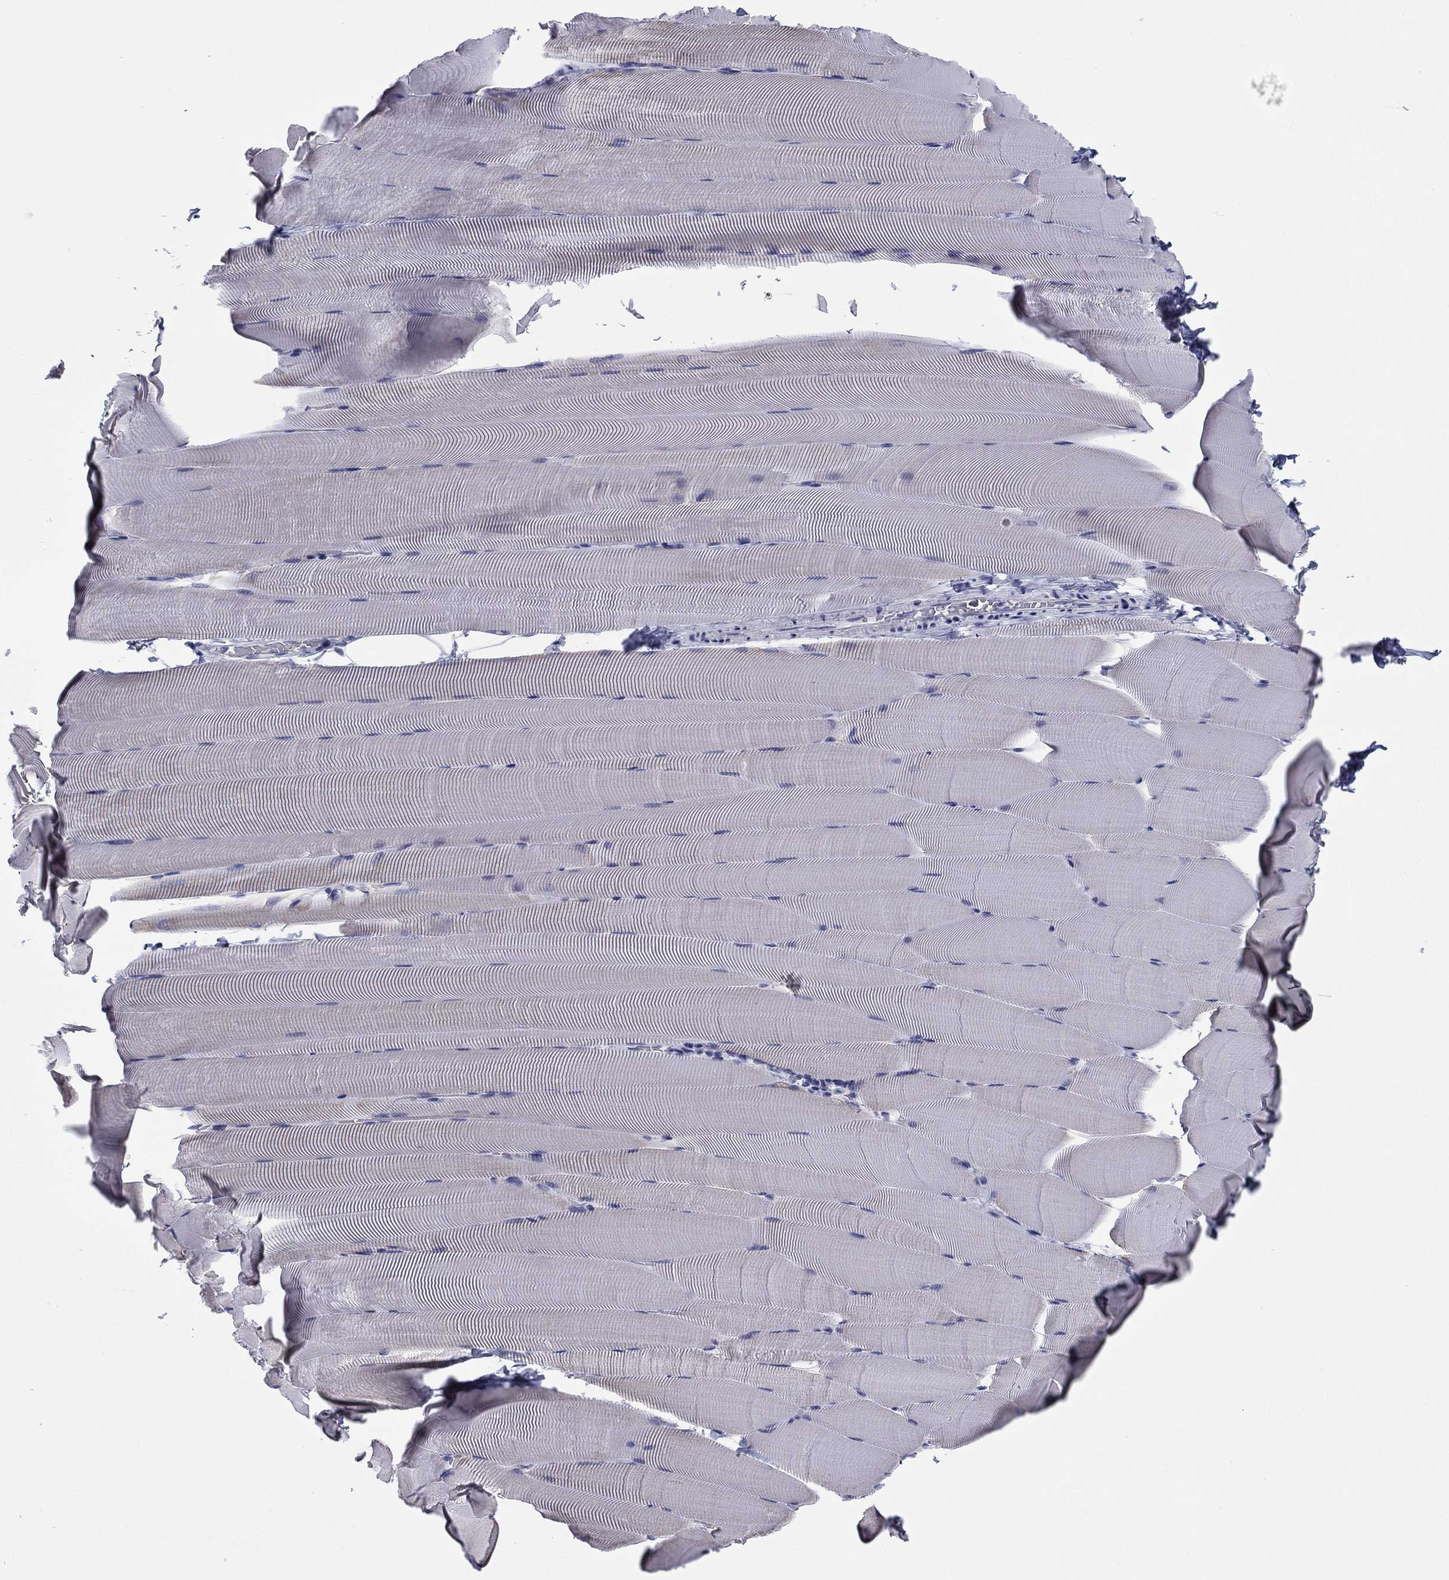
{"staining": {"intensity": "negative", "quantity": "none", "location": "none"}, "tissue": "skeletal muscle", "cell_type": "Myocytes", "image_type": "normal", "snomed": [{"axis": "morphology", "description": "Normal tissue, NOS"}, {"axis": "topography", "description": "Skeletal muscle"}], "caption": "DAB immunohistochemical staining of normal skeletal muscle displays no significant staining in myocytes. (Stains: DAB immunohistochemistry with hematoxylin counter stain, Microscopy: brightfield microscopy at high magnification).", "gene": "ZP2", "patient": {"sex": "male", "age": 25}}